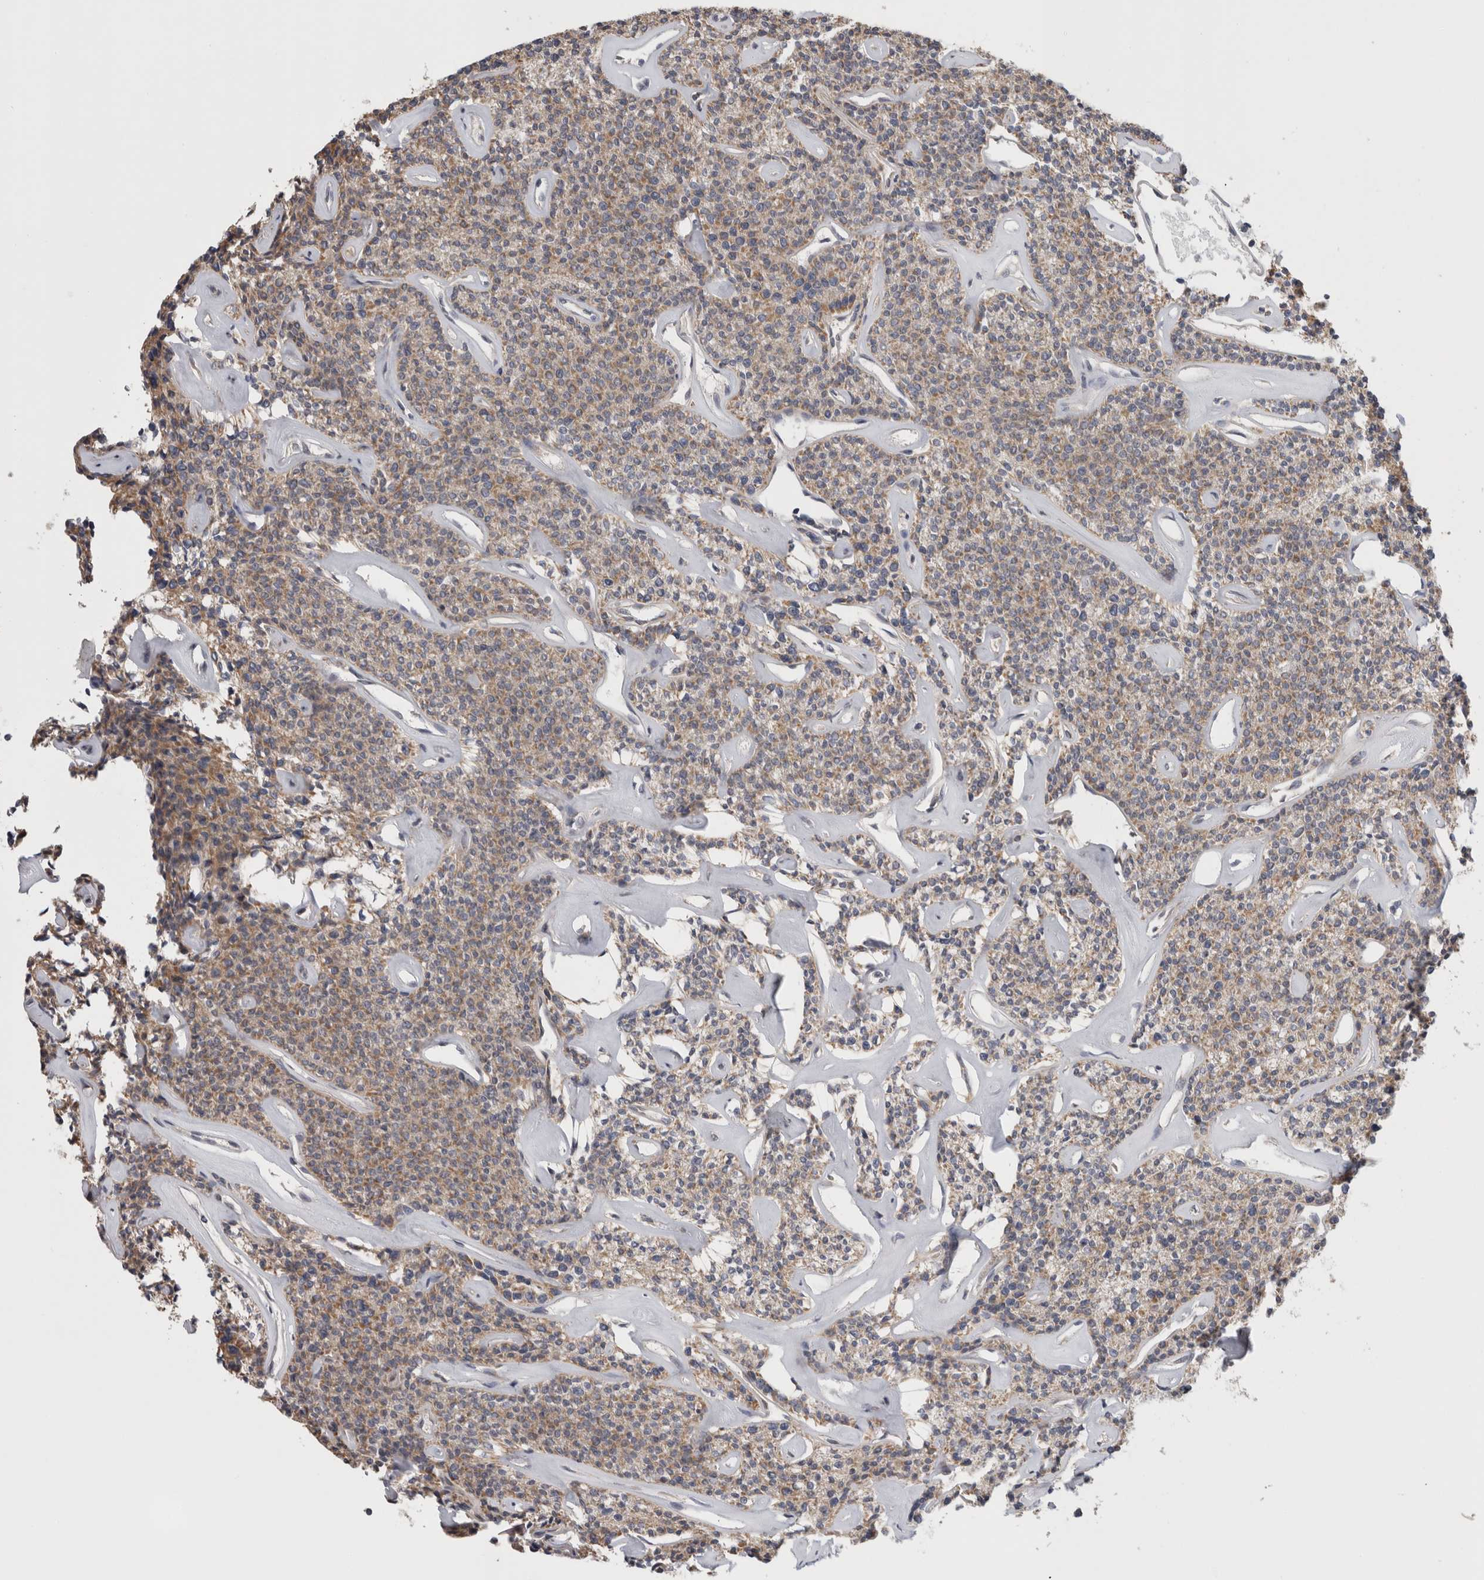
{"staining": {"intensity": "moderate", "quantity": ">75%", "location": "cytoplasmic/membranous"}, "tissue": "parathyroid gland", "cell_type": "Glandular cells", "image_type": "normal", "snomed": [{"axis": "morphology", "description": "Normal tissue, NOS"}, {"axis": "topography", "description": "Parathyroid gland"}], "caption": "Parathyroid gland stained for a protein exhibits moderate cytoplasmic/membranous positivity in glandular cells.", "gene": "GRIK2", "patient": {"sex": "male", "age": 46}}